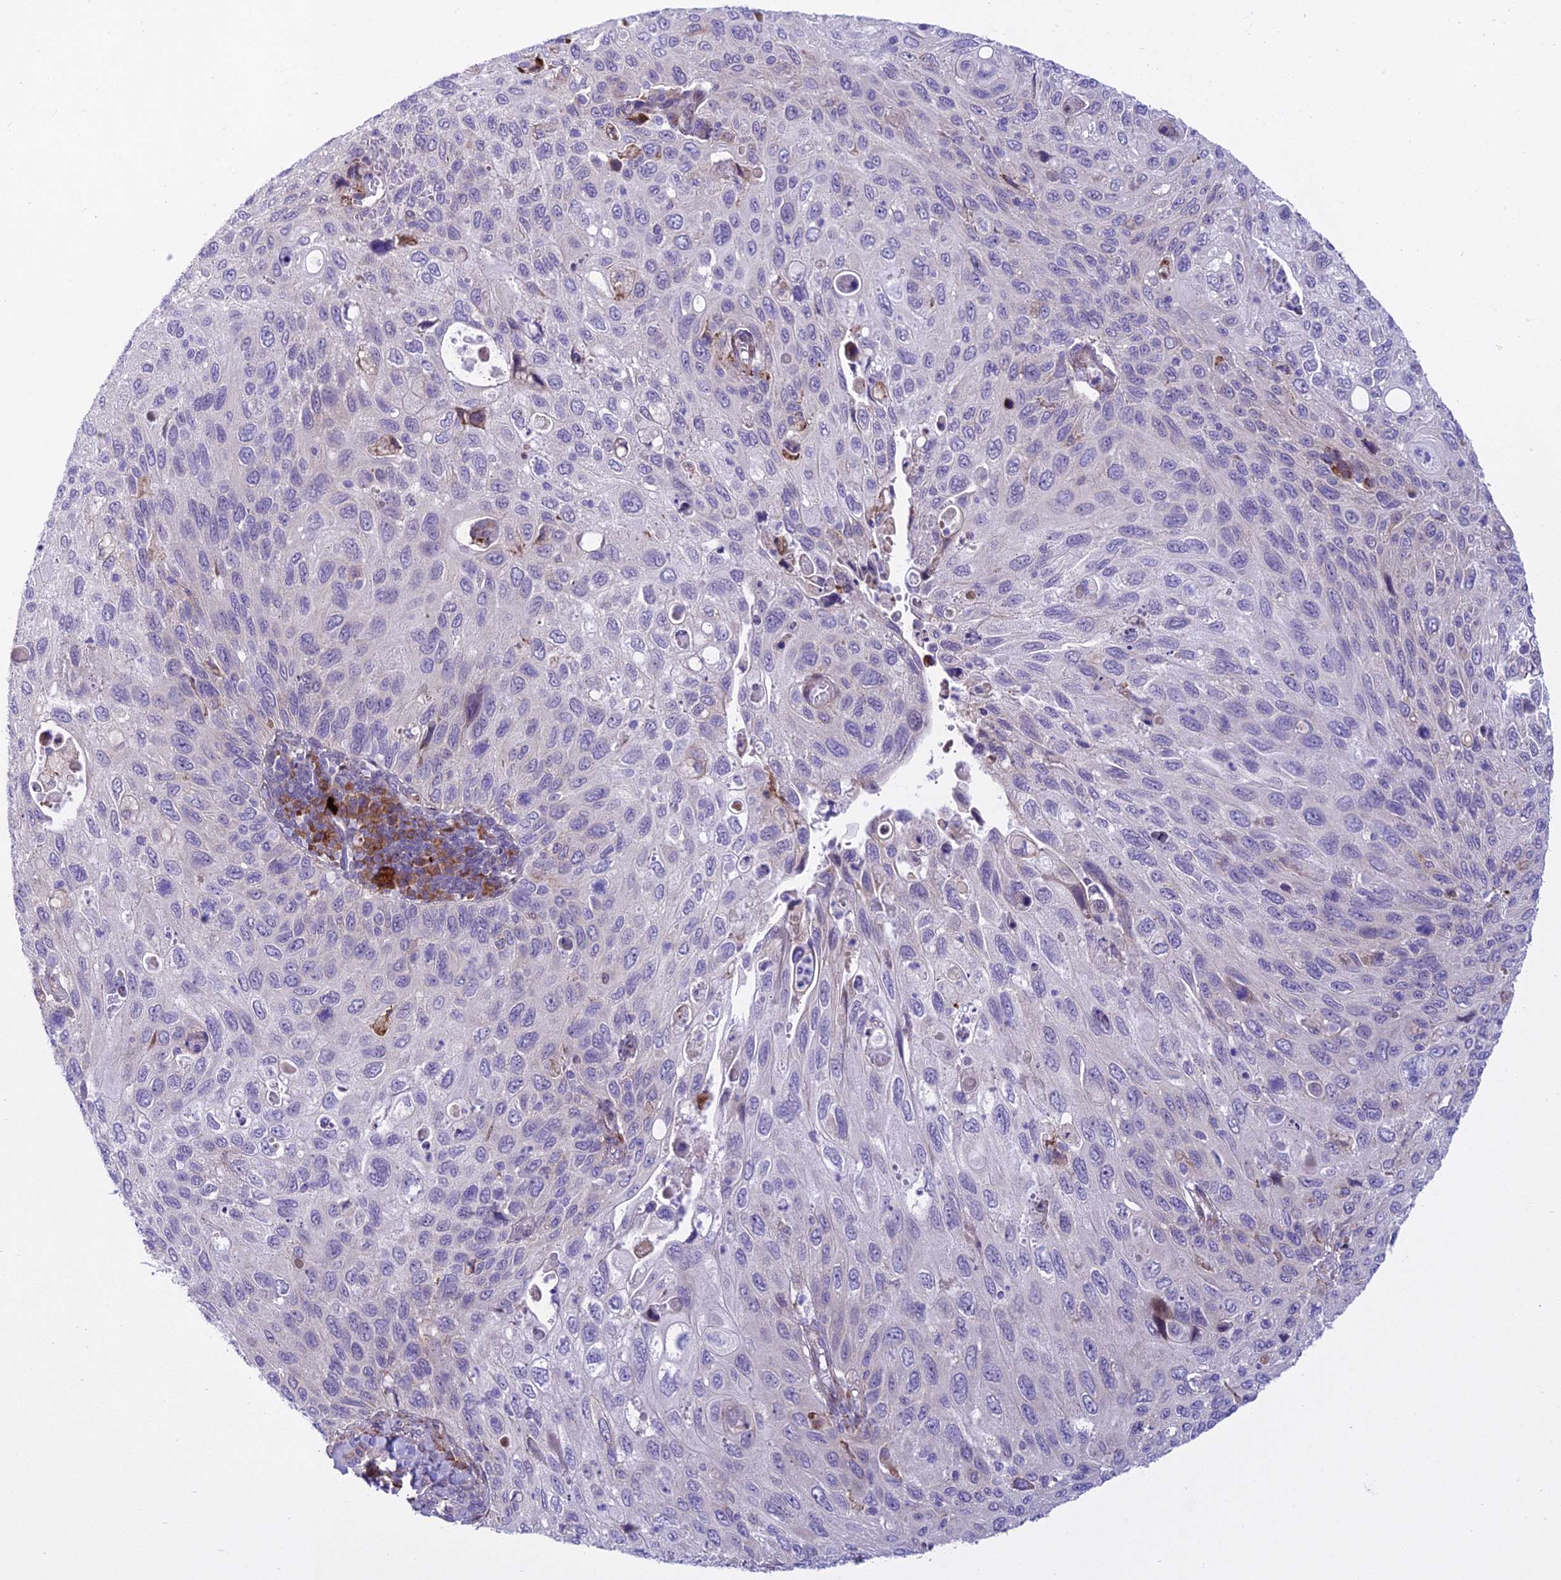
{"staining": {"intensity": "negative", "quantity": "none", "location": "none"}, "tissue": "cervical cancer", "cell_type": "Tumor cells", "image_type": "cancer", "snomed": [{"axis": "morphology", "description": "Squamous cell carcinoma, NOS"}, {"axis": "topography", "description": "Cervix"}], "caption": "The histopathology image displays no staining of tumor cells in cervical squamous cell carcinoma. The staining was performed using DAB to visualize the protein expression in brown, while the nuclei were stained in blue with hematoxylin (Magnification: 20x).", "gene": "NEURL2", "patient": {"sex": "female", "age": 70}}